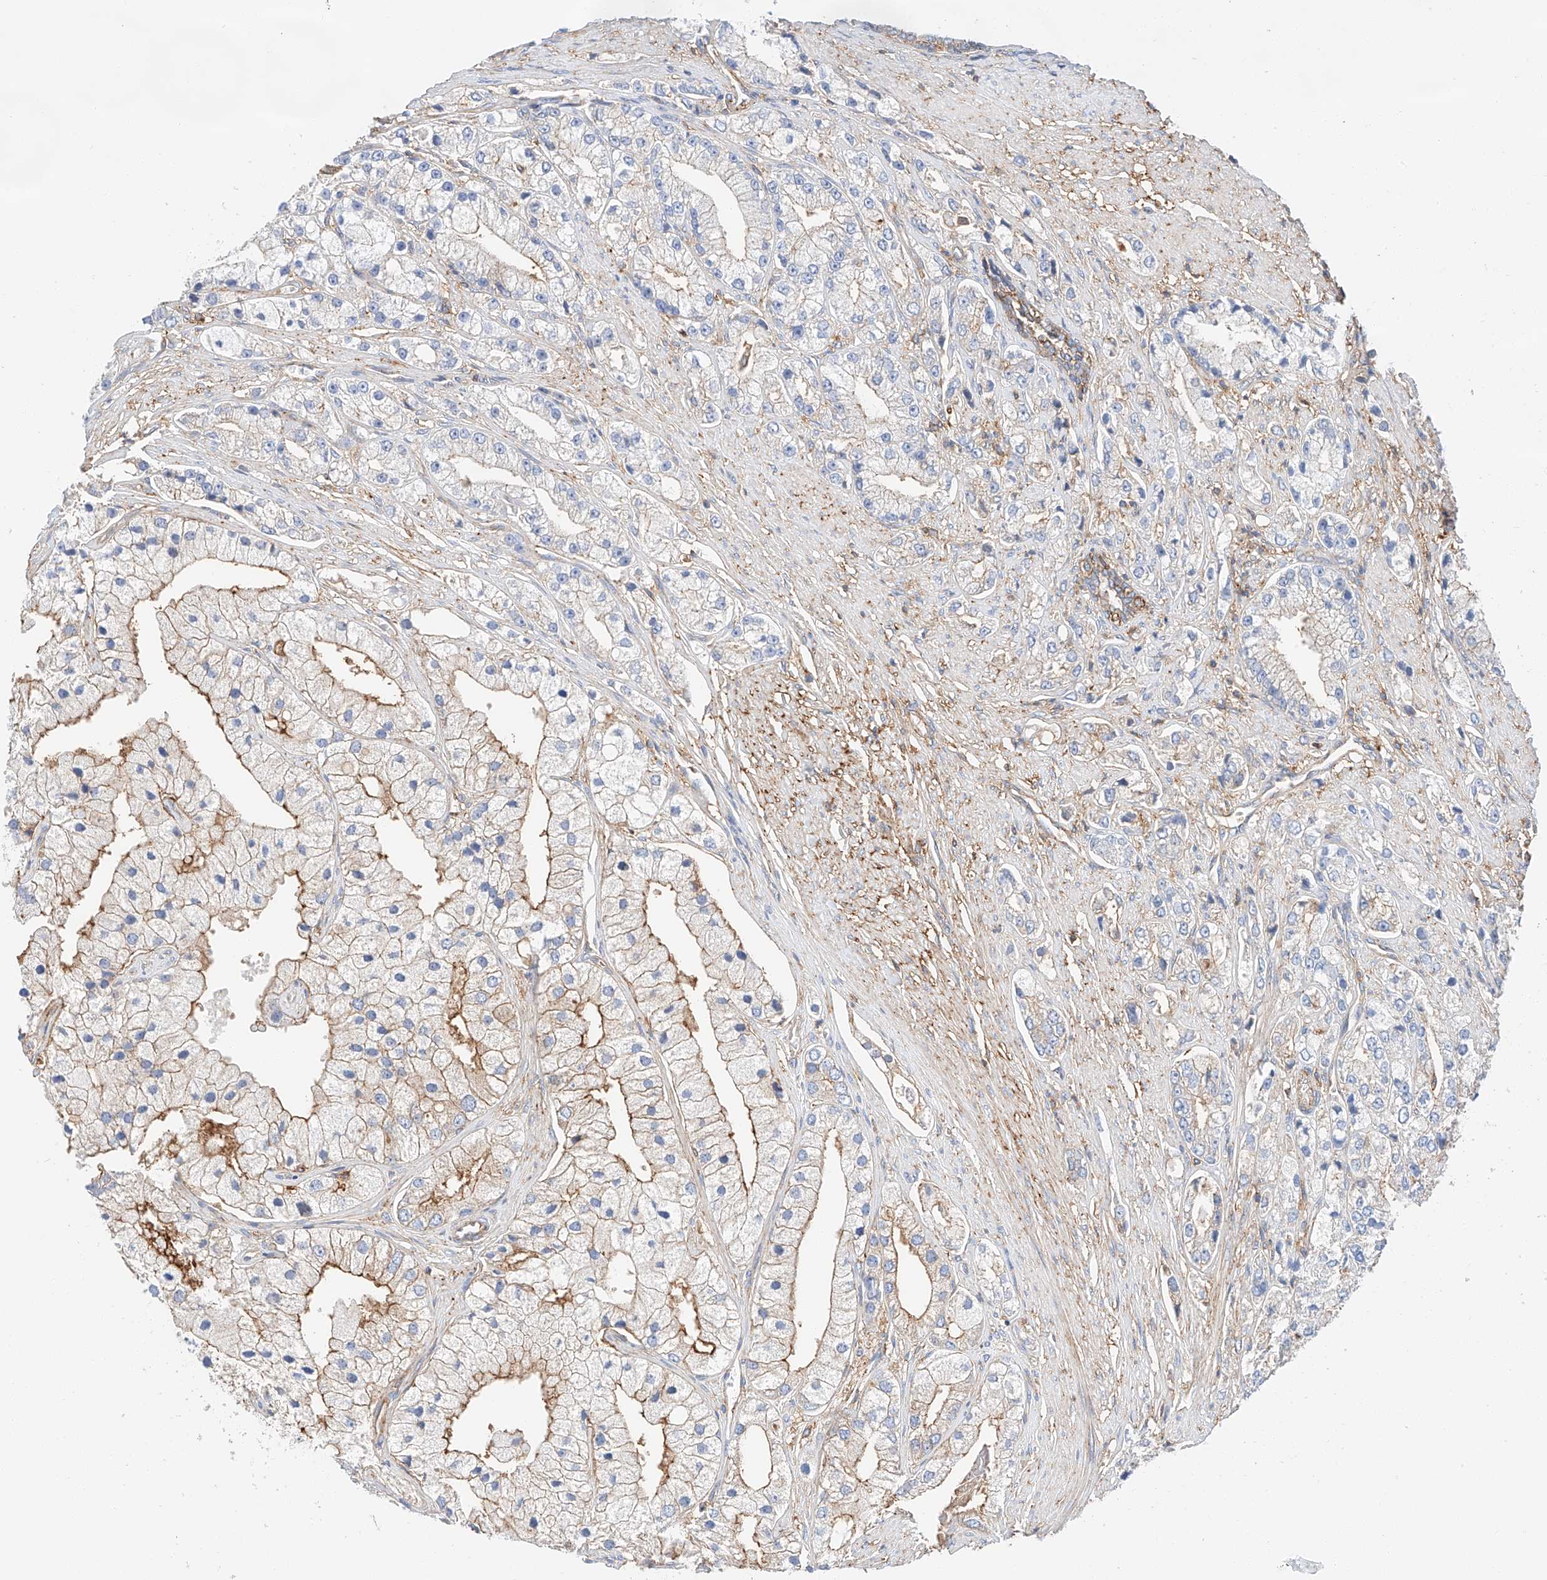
{"staining": {"intensity": "moderate", "quantity": "<25%", "location": "cytoplasmic/membranous"}, "tissue": "prostate cancer", "cell_type": "Tumor cells", "image_type": "cancer", "snomed": [{"axis": "morphology", "description": "Adenocarcinoma, High grade"}, {"axis": "topography", "description": "Prostate"}], "caption": "Prostate cancer (high-grade adenocarcinoma) stained for a protein (brown) reveals moderate cytoplasmic/membranous positive staining in about <25% of tumor cells.", "gene": "HAUS4", "patient": {"sex": "male", "age": 50}}